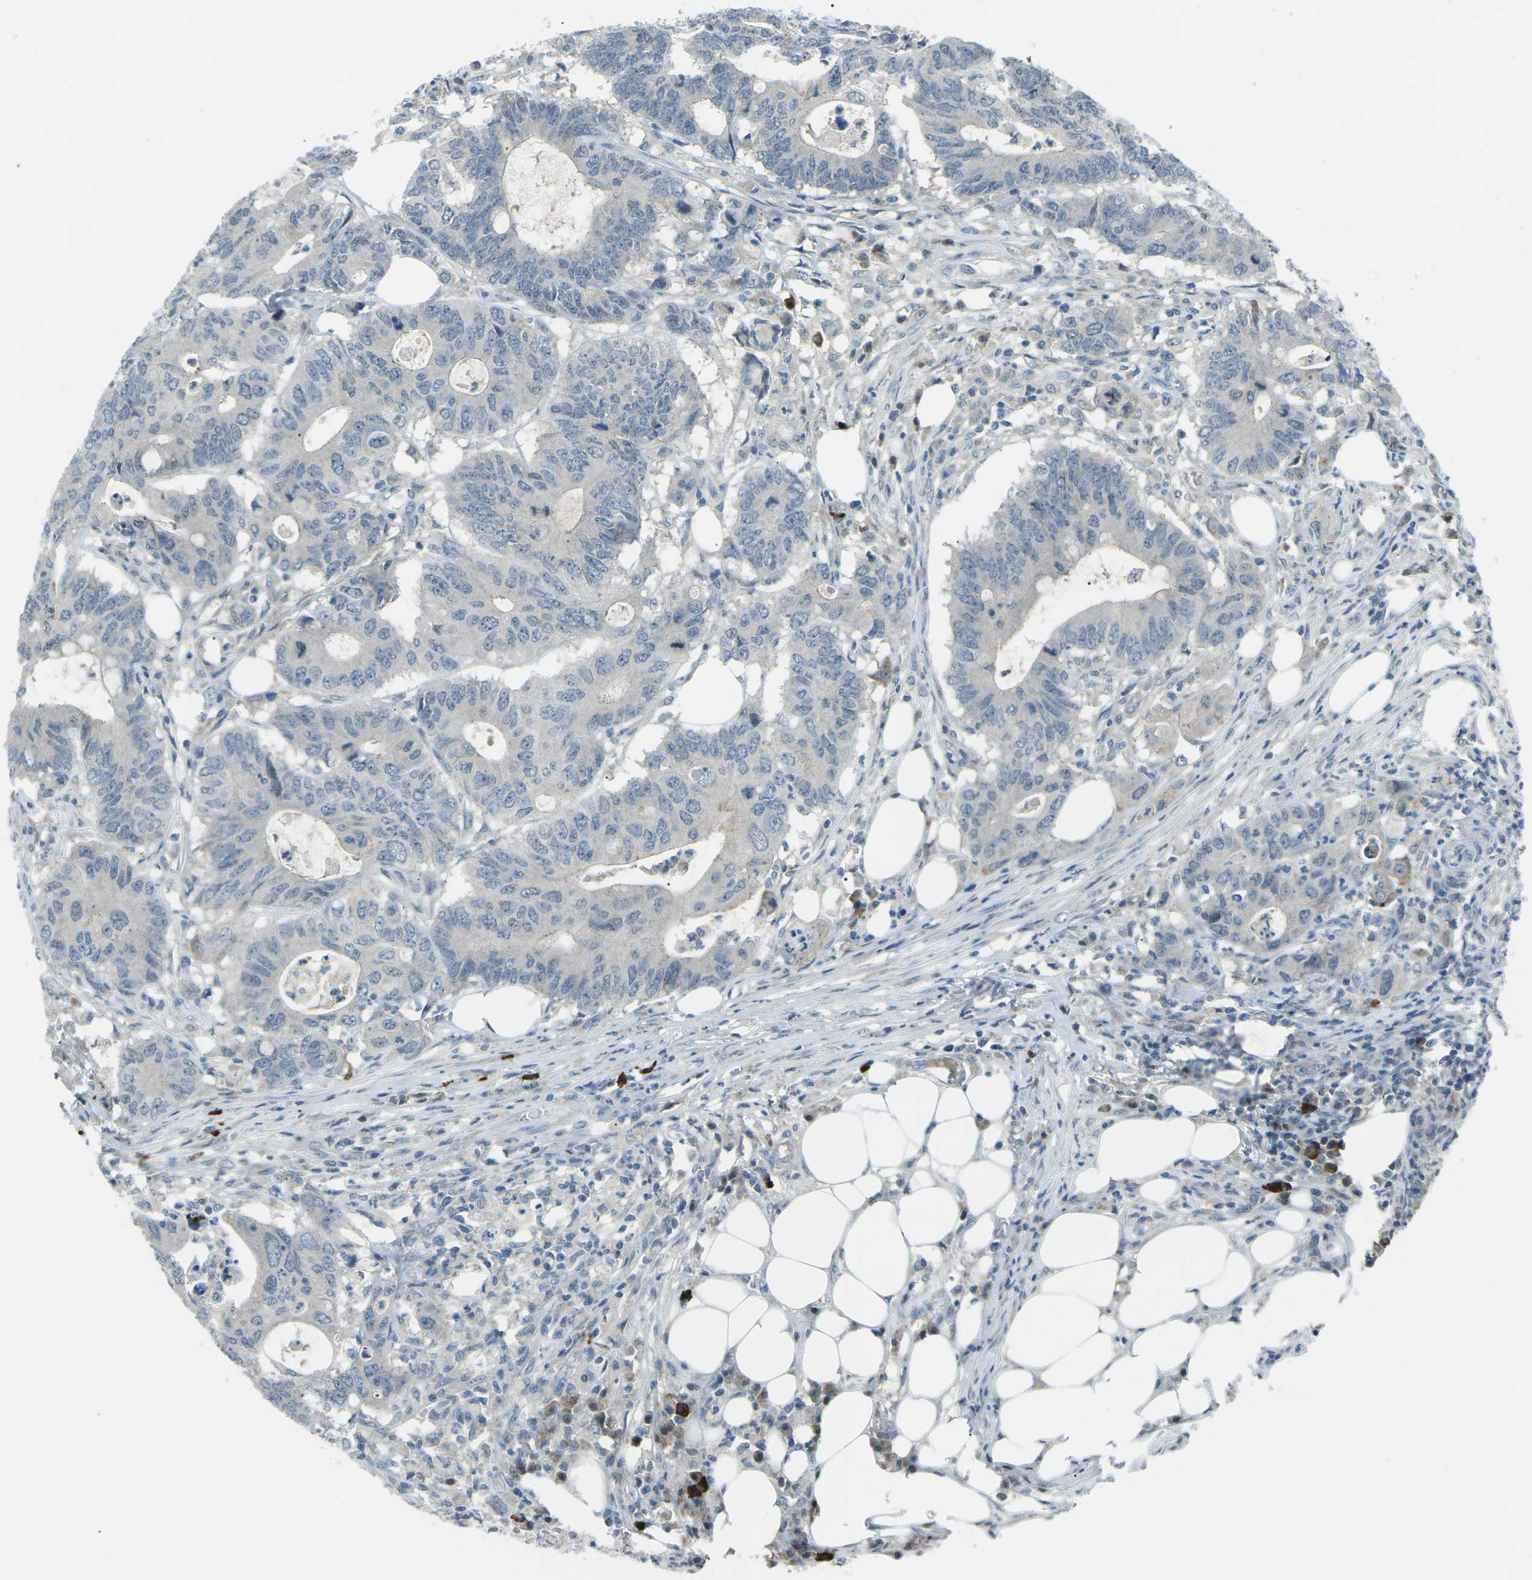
{"staining": {"intensity": "negative", "quantity": "none", "location": "none"}, "tissue": "colorectal cancer", "cell_type": "Tumor cells", "image_type": "cancer", "snomed": [{"axis": "morphology", "description": "Adenocarcinoma, NOS"}, {"axis": "topography", "description": "Colon"}], "caption": "Tumor cells are negative for brown protein staining in colorectal adenocarcinoma. The staining was performed using DAB (3,3'-diaminobenzidine) to visualize the protein expression in brown, while the nuclei were stained in blue with hematoxylin (Magnification: 20x).", "gene": "PRKCA", "patient": {"sex": "male", "age": 71}}